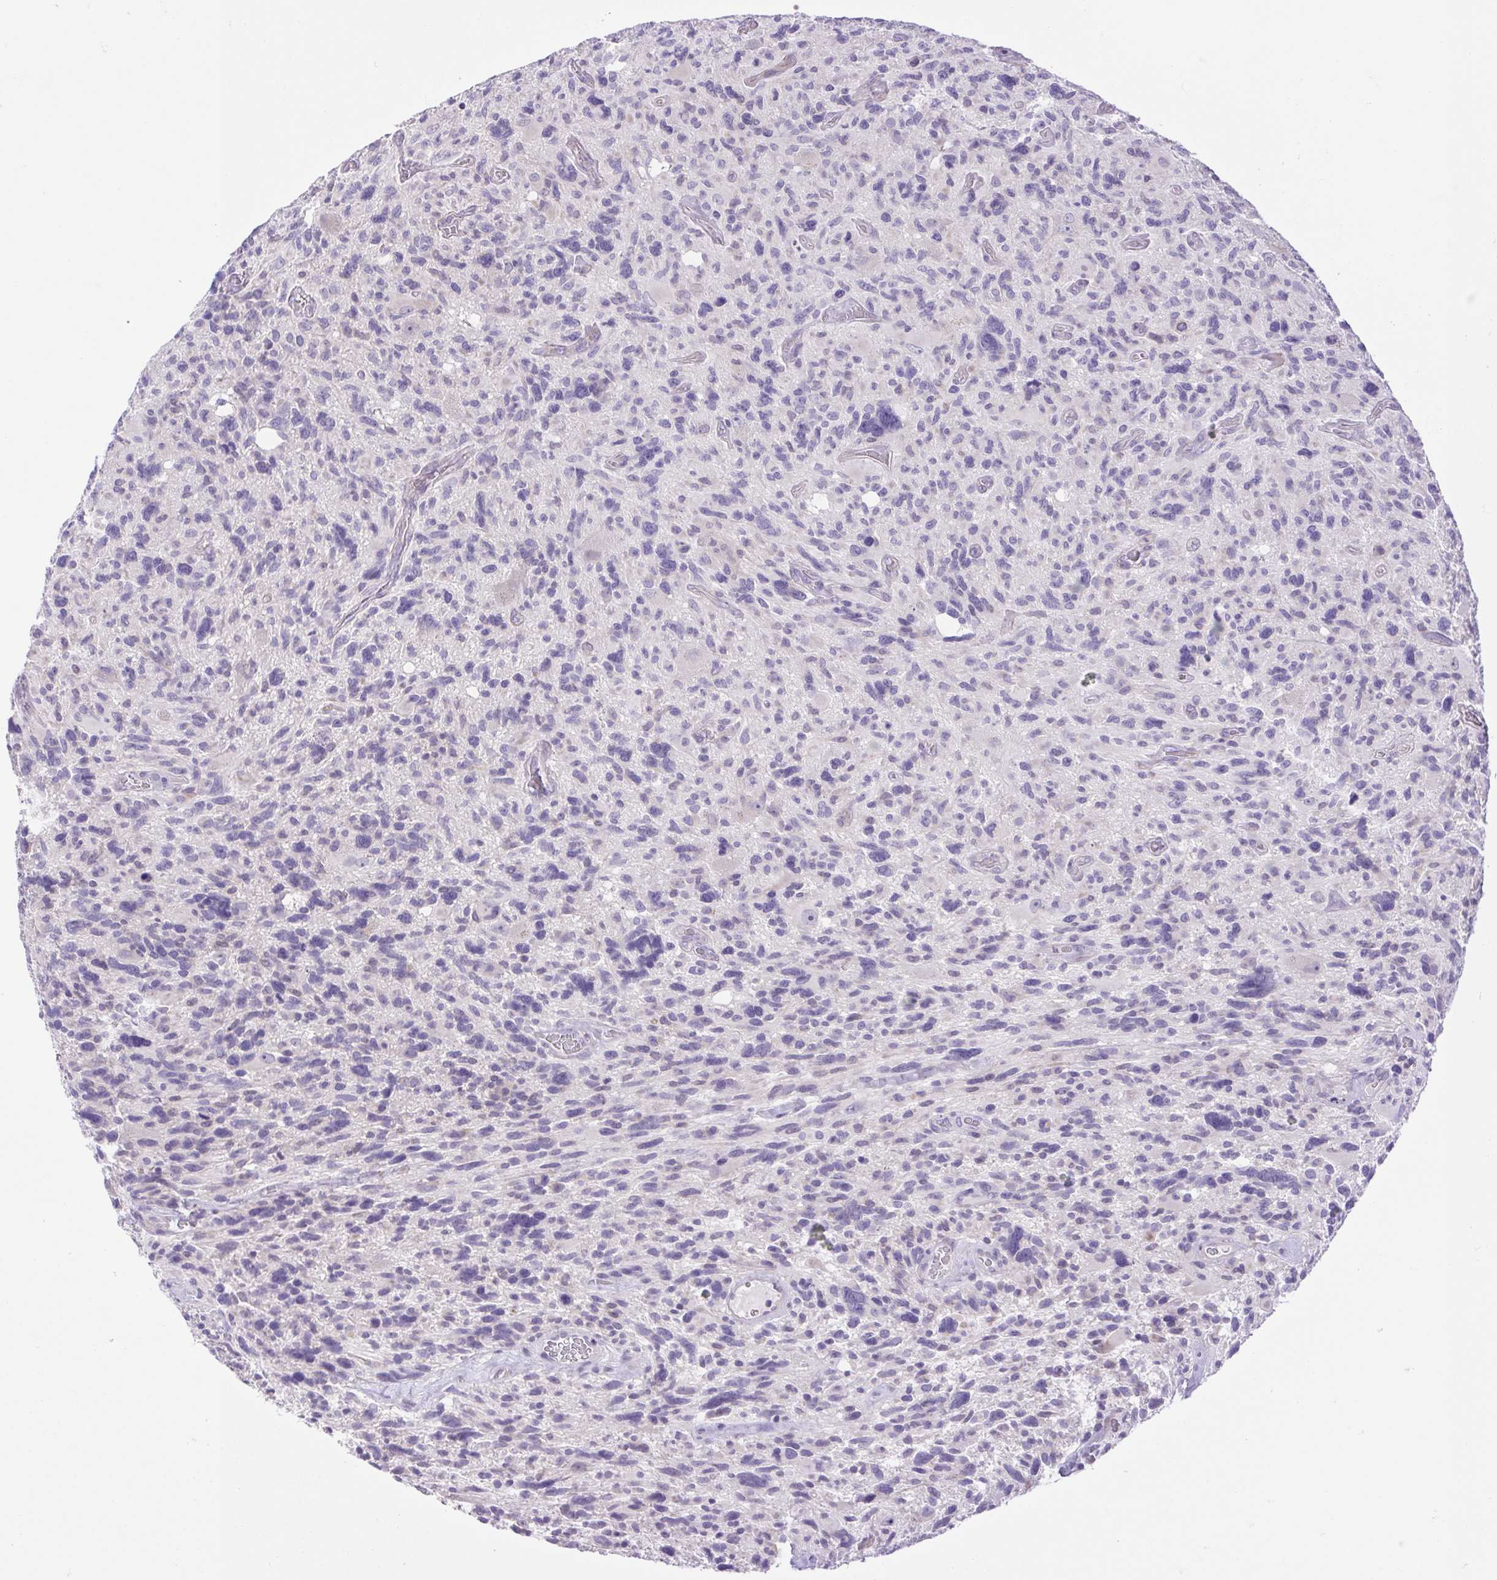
{"staining": {"intensity": "negative", "quantity": "none", "location": "none"}, "tissue": "glioma", "cell_type": "Tumor cells", "image_type": "cancer", "snomed": [{"axis": "morphology", "description": "Glioma, malignant, High grade"}, {"axis": "topography", "description": "Brain"}], "caption": "Glioma stained for a protein using immunohistochemistry (IHC) exhibits no positivity tumor cells.", "gene": "FAM177B", "patient": {"sex": "male", "age": 49}}